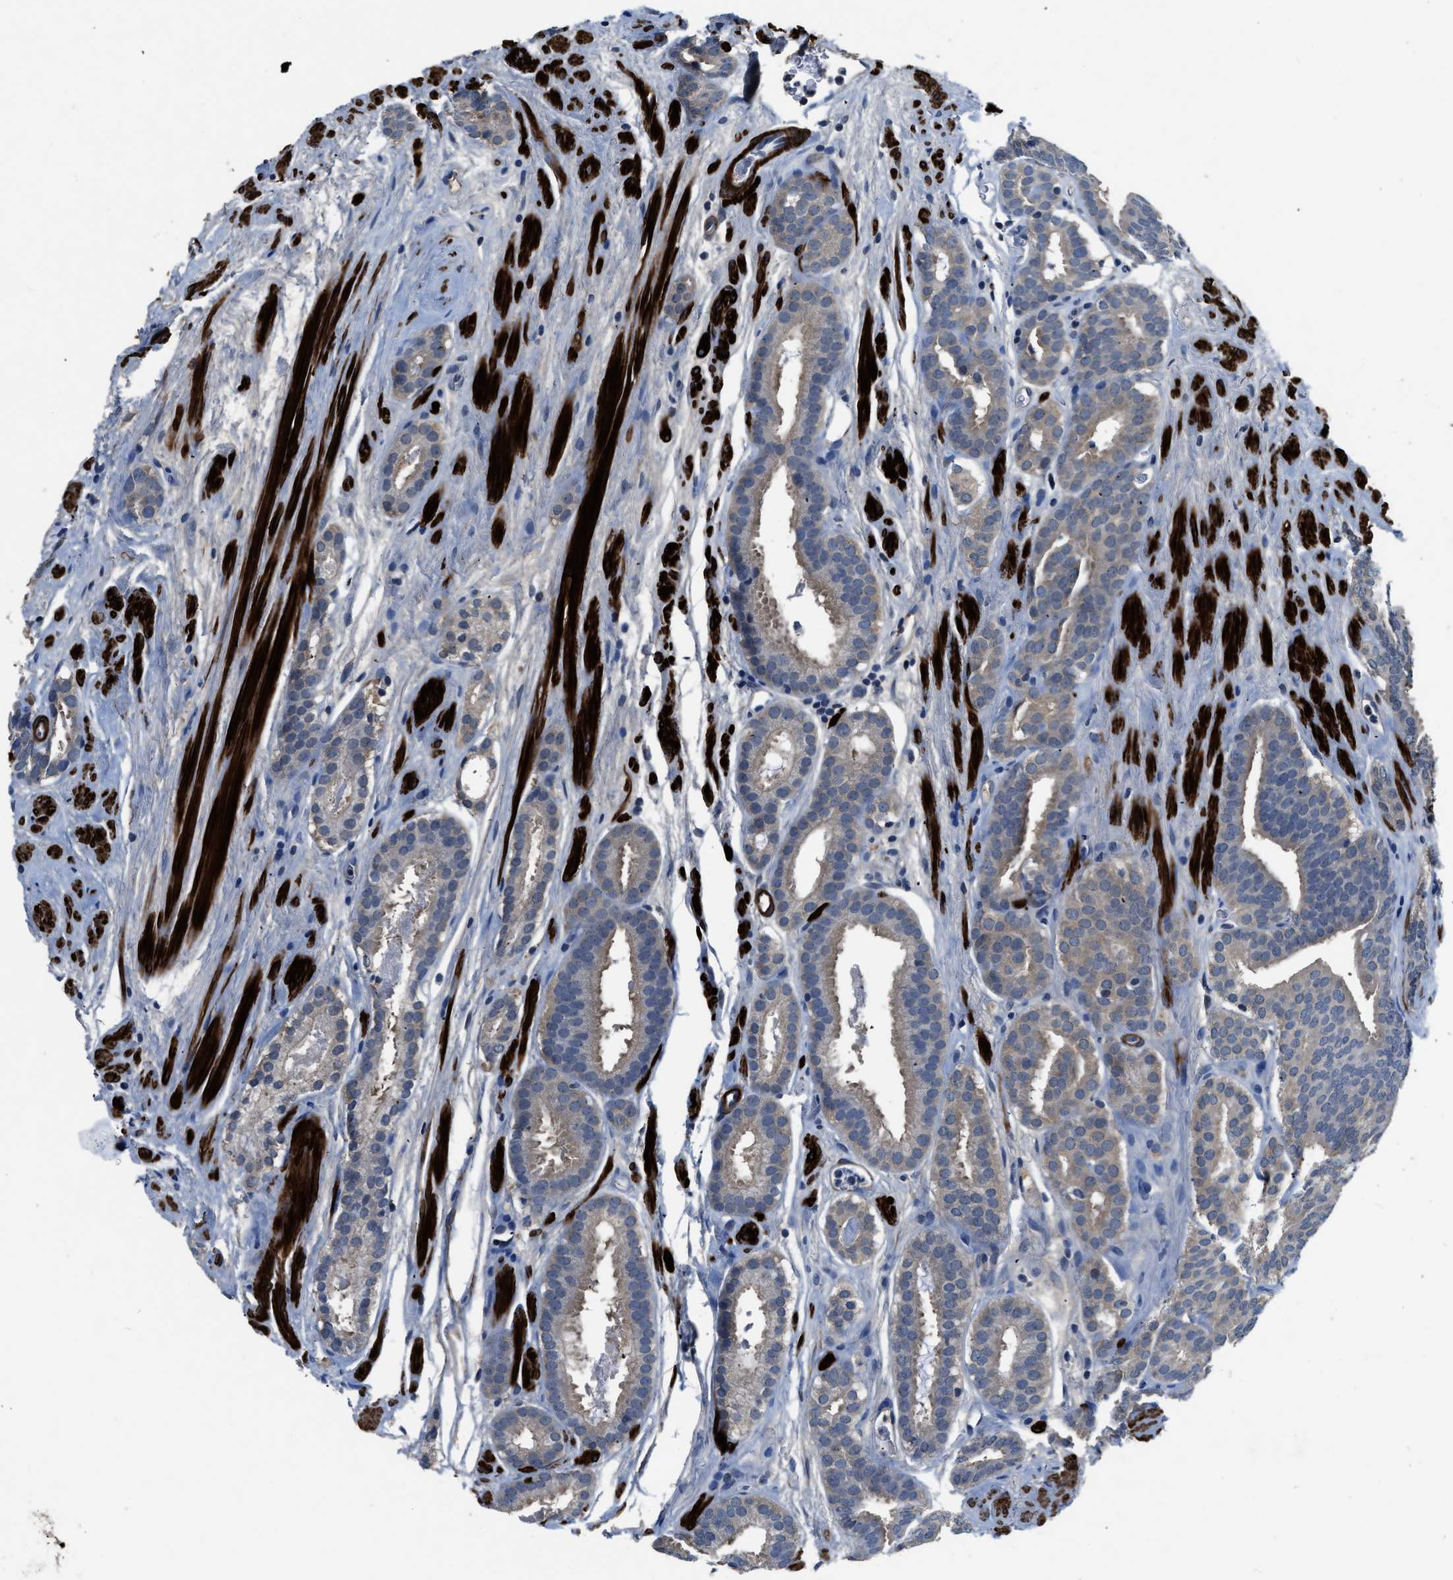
{"staining": {"intensity": "weak", "quantity": ">75%", "location": "cytoplasmic/membranous"}, "tissue": "prostate cancer", "cell_type": "Tumor cells", "image_type": "cancer", "snomed": [{"axis": "morphology", "description": "Adenocarcinoma, Low grade"}, {"axis": "topography", "description": "Prostate"}], "caption": "Immunohistochemical staining of prostate cancer reveals low levels of weak cytoplasmic/membranous protein expression in approximately >75% of tumor cells.", "gene": "LANCL2", "patient": {"sex": "male", "age": 69}}